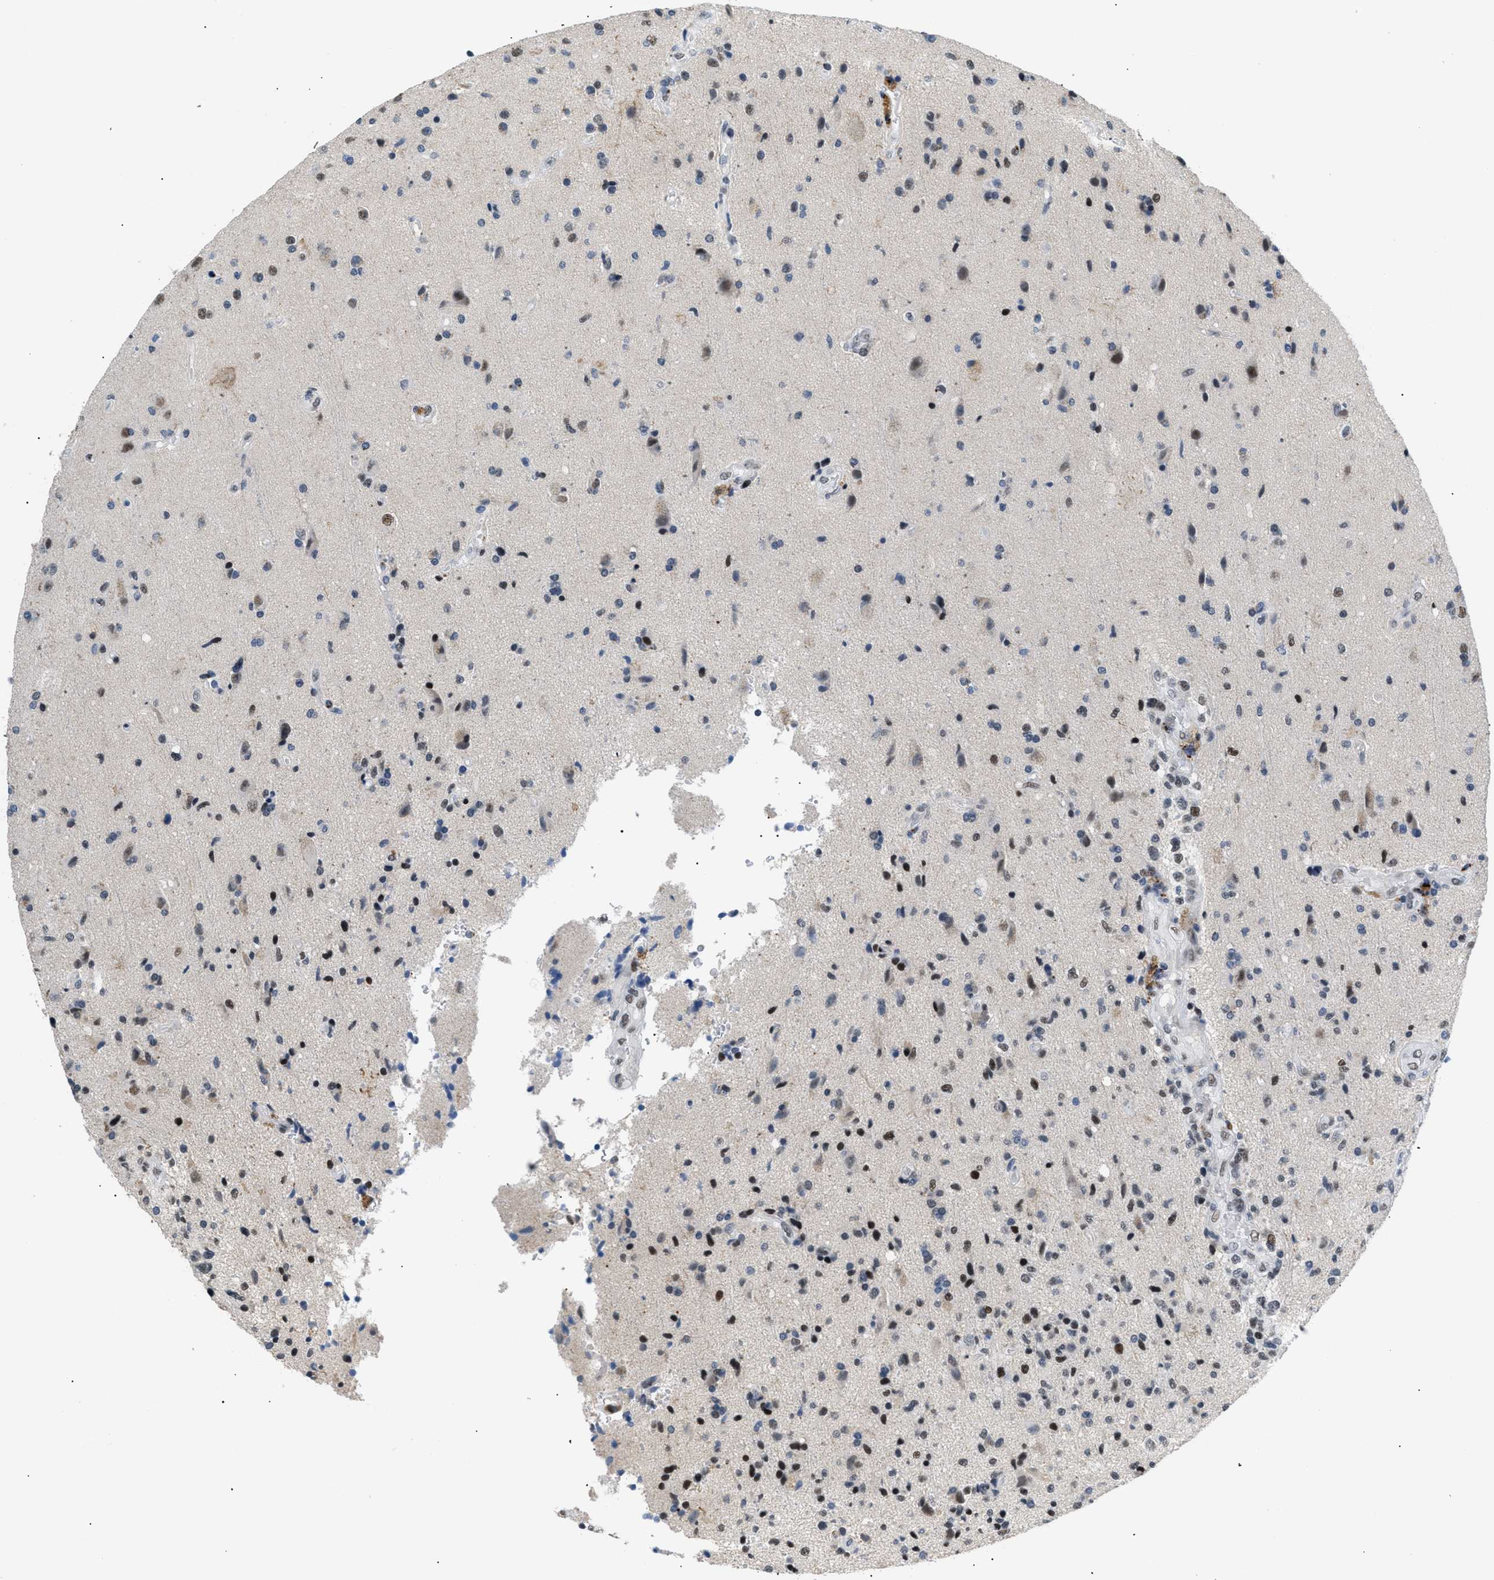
{"staining": {"intensity": "moderate", "quantity": "25%-75%", "location": "nuclear"}, "tissue": "glioma", "cell_type": "Tumor cells", "image_type": "cancer", "snomed": [{"axis": "morphology", "description": "Glioma, malignant, High grade"}, {"axis": "topography", "description": "Brain"}], "caption": "Immunohistochemistry (IHC) histopathology image of high-grade glioma (malignant) stained for a protein (brown), which exhibits medium levels of moderate nuclear expression in about 25%-75% of tumor cells.", "gene": "KCNC3", "patient": {"sex": "male", "age": 72}}